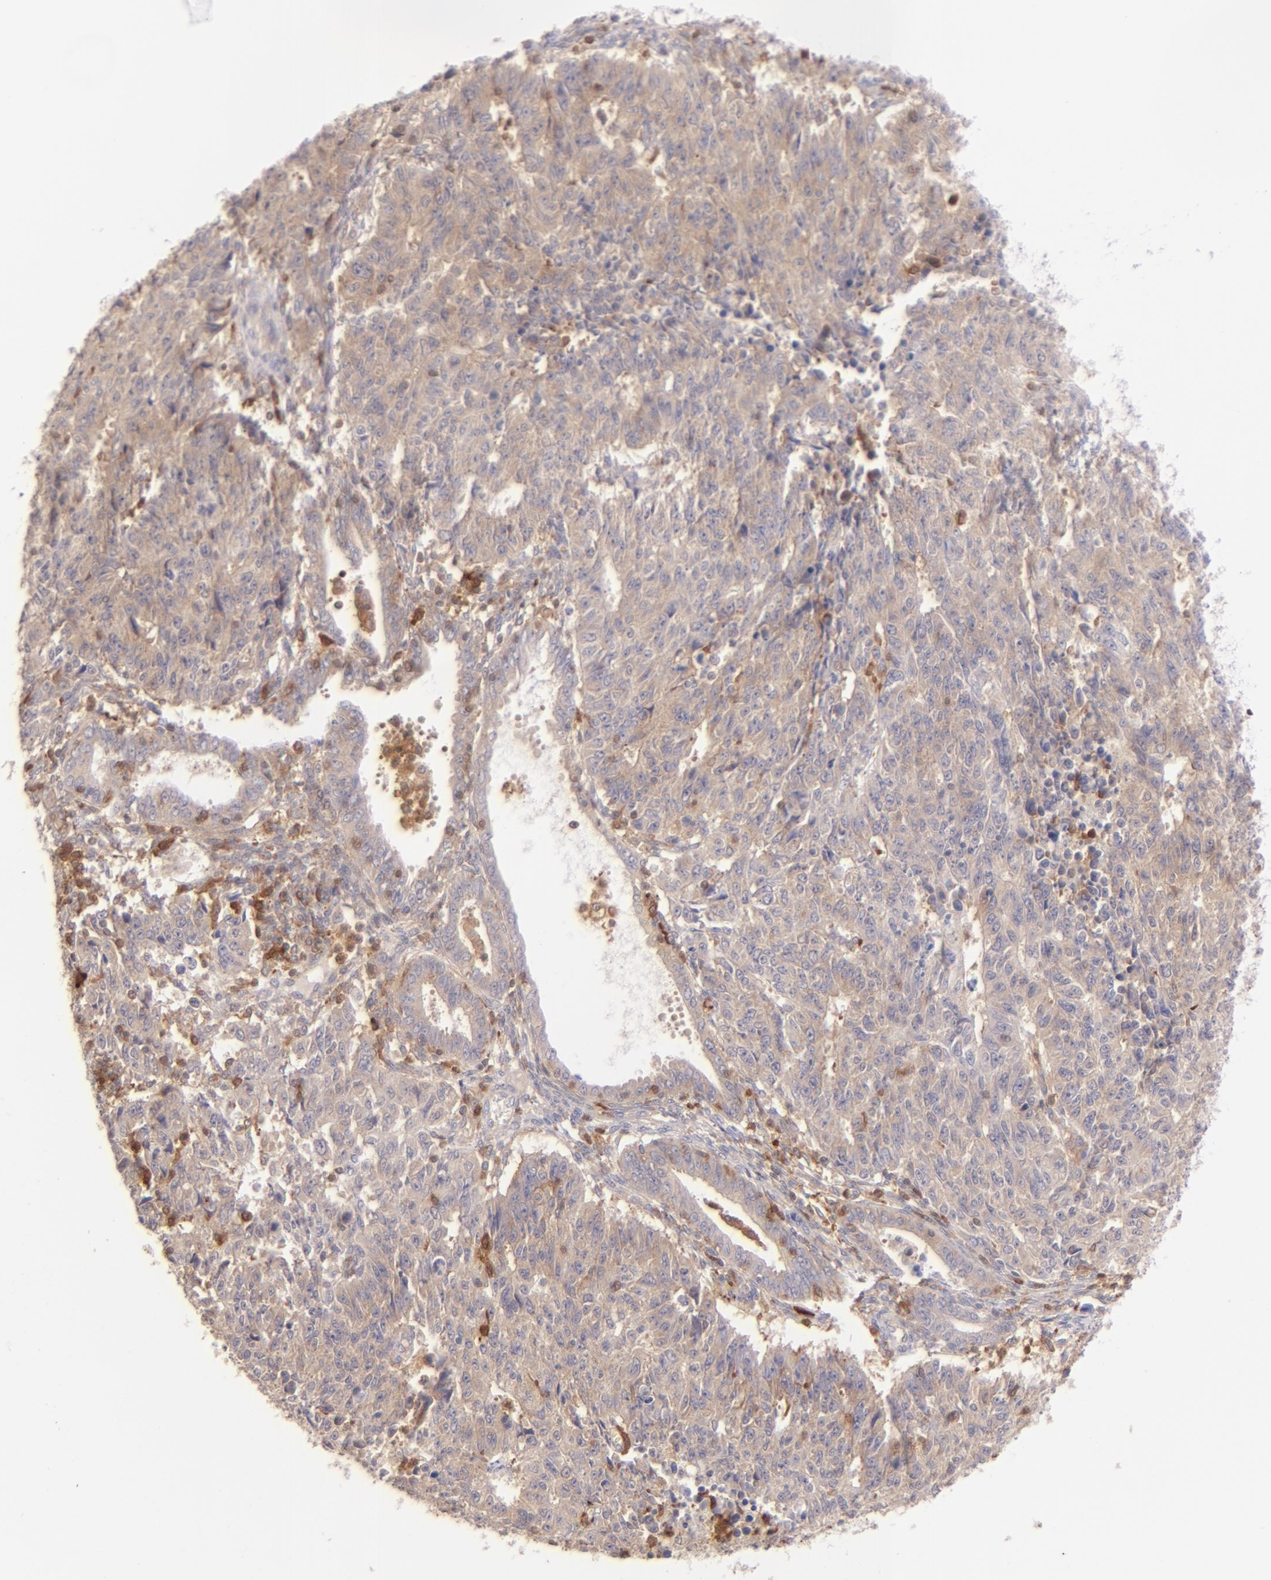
{"staining": {"intensity": "weak", "quantity": ">75%", "location": "cytoplasmic/membranous"}, "tissue": "endometrial cancer", "cell_type": "Tumor cells", "image_type": "cancer", "snomed": [{"axis": "morphology", "description": "Adenocarcinoma, NOS"}, {"axis": "topography", "description": "Endometrium"}], "caption": "A histopathology image of adenocarcinoma (endometrial) stained for a protein exhibits weak cytoplasmic/membranous brown staining in tumor cells.", "gene": "BTK", "patient": {"sex": "female", "age": 42}}